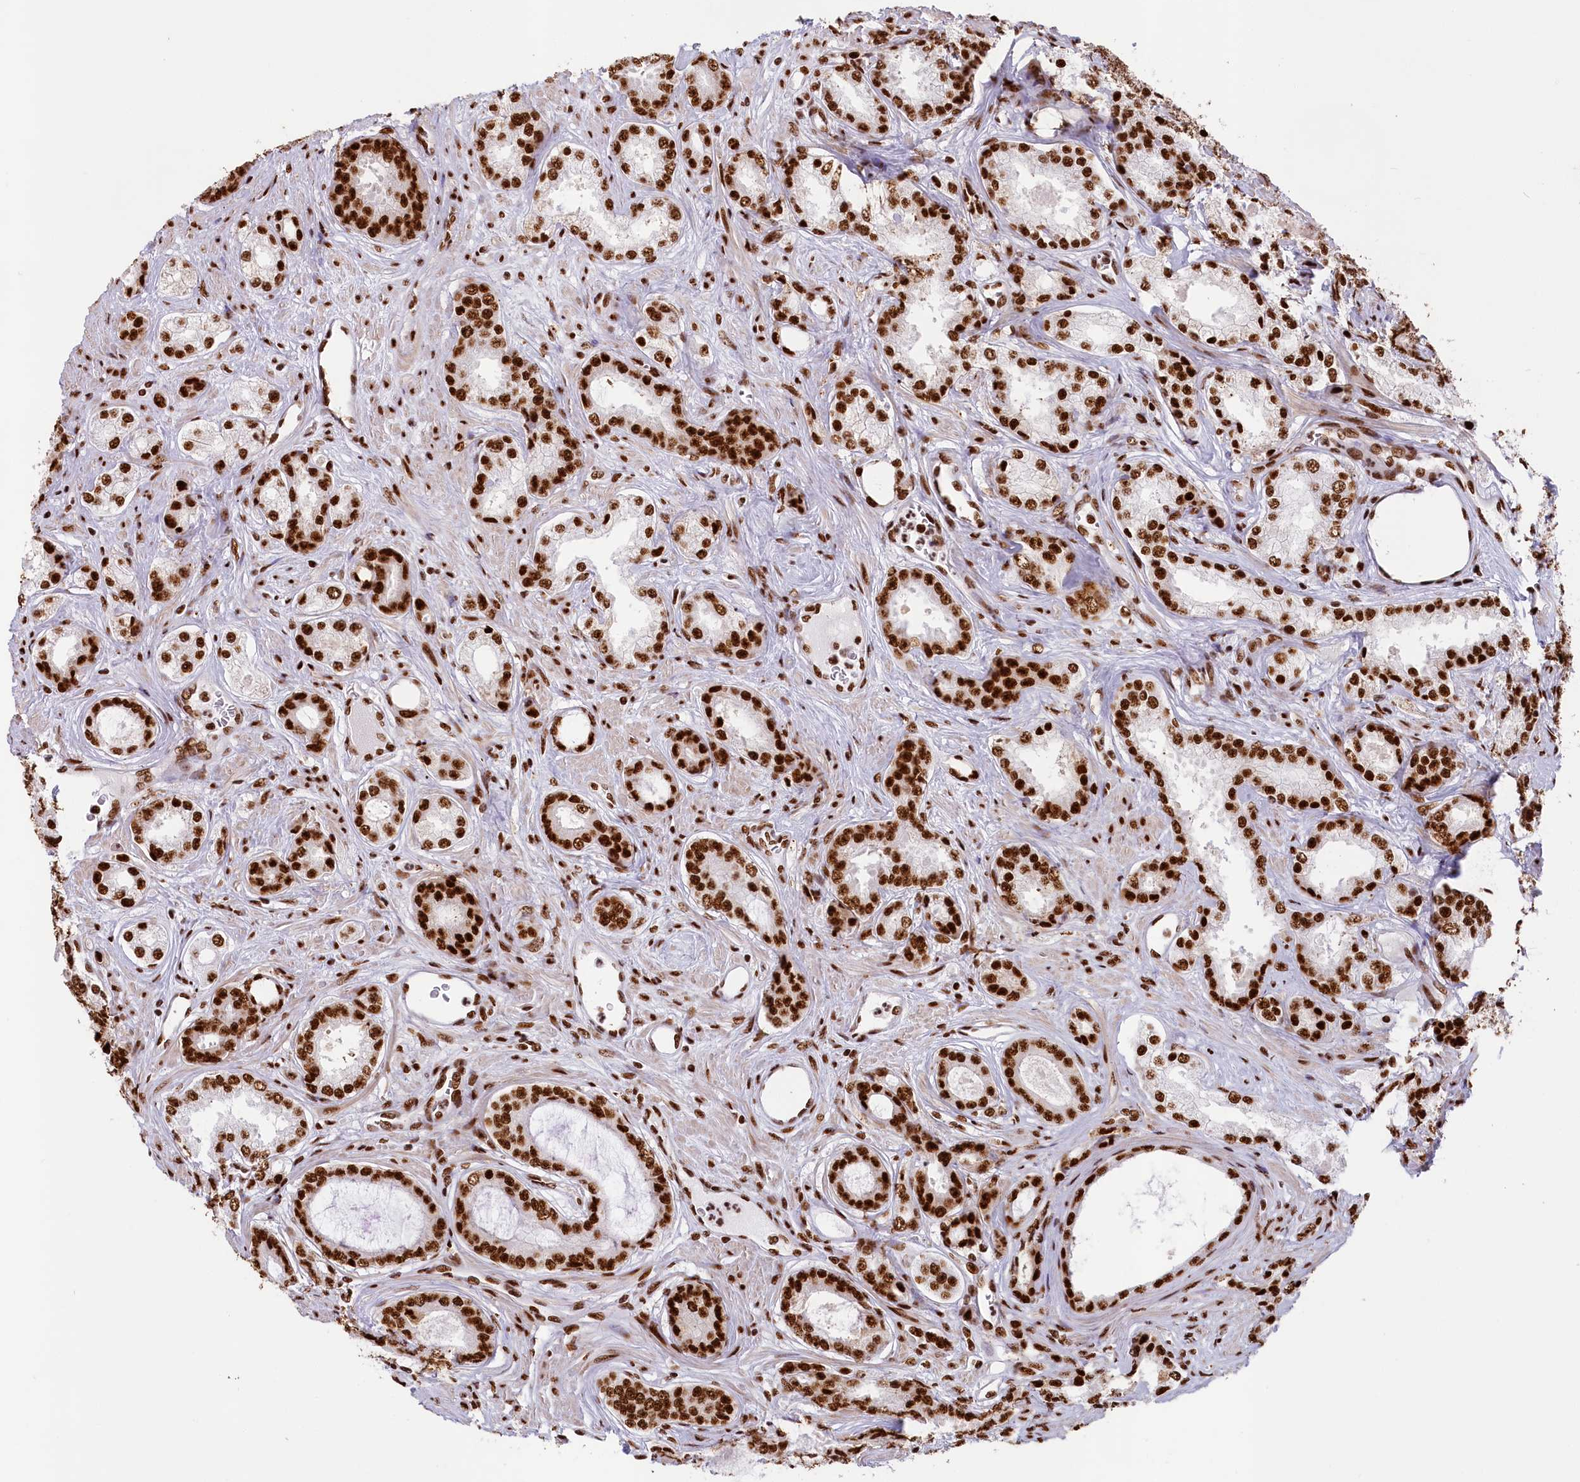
{"staining": {"intensity": "strong", "quantity": ">75%", "location": "nuclear"}, "tissue": "prostate cancer", "cell_type": "Tumor cells", "image_type": "cancer", "snomed": [{"axis": "morphology", "description": "Adenocarcinoma, Low grade"}, {"axis": "topography", "description": "Prostate"}], "caption": "Tumor cells show high levels of strong nuclear staining in about >75% of cells in low-grade adenocarcinoma (prostate).", "gene": "SNRNP70", "patient": {"sex": "male", "age": 68}}